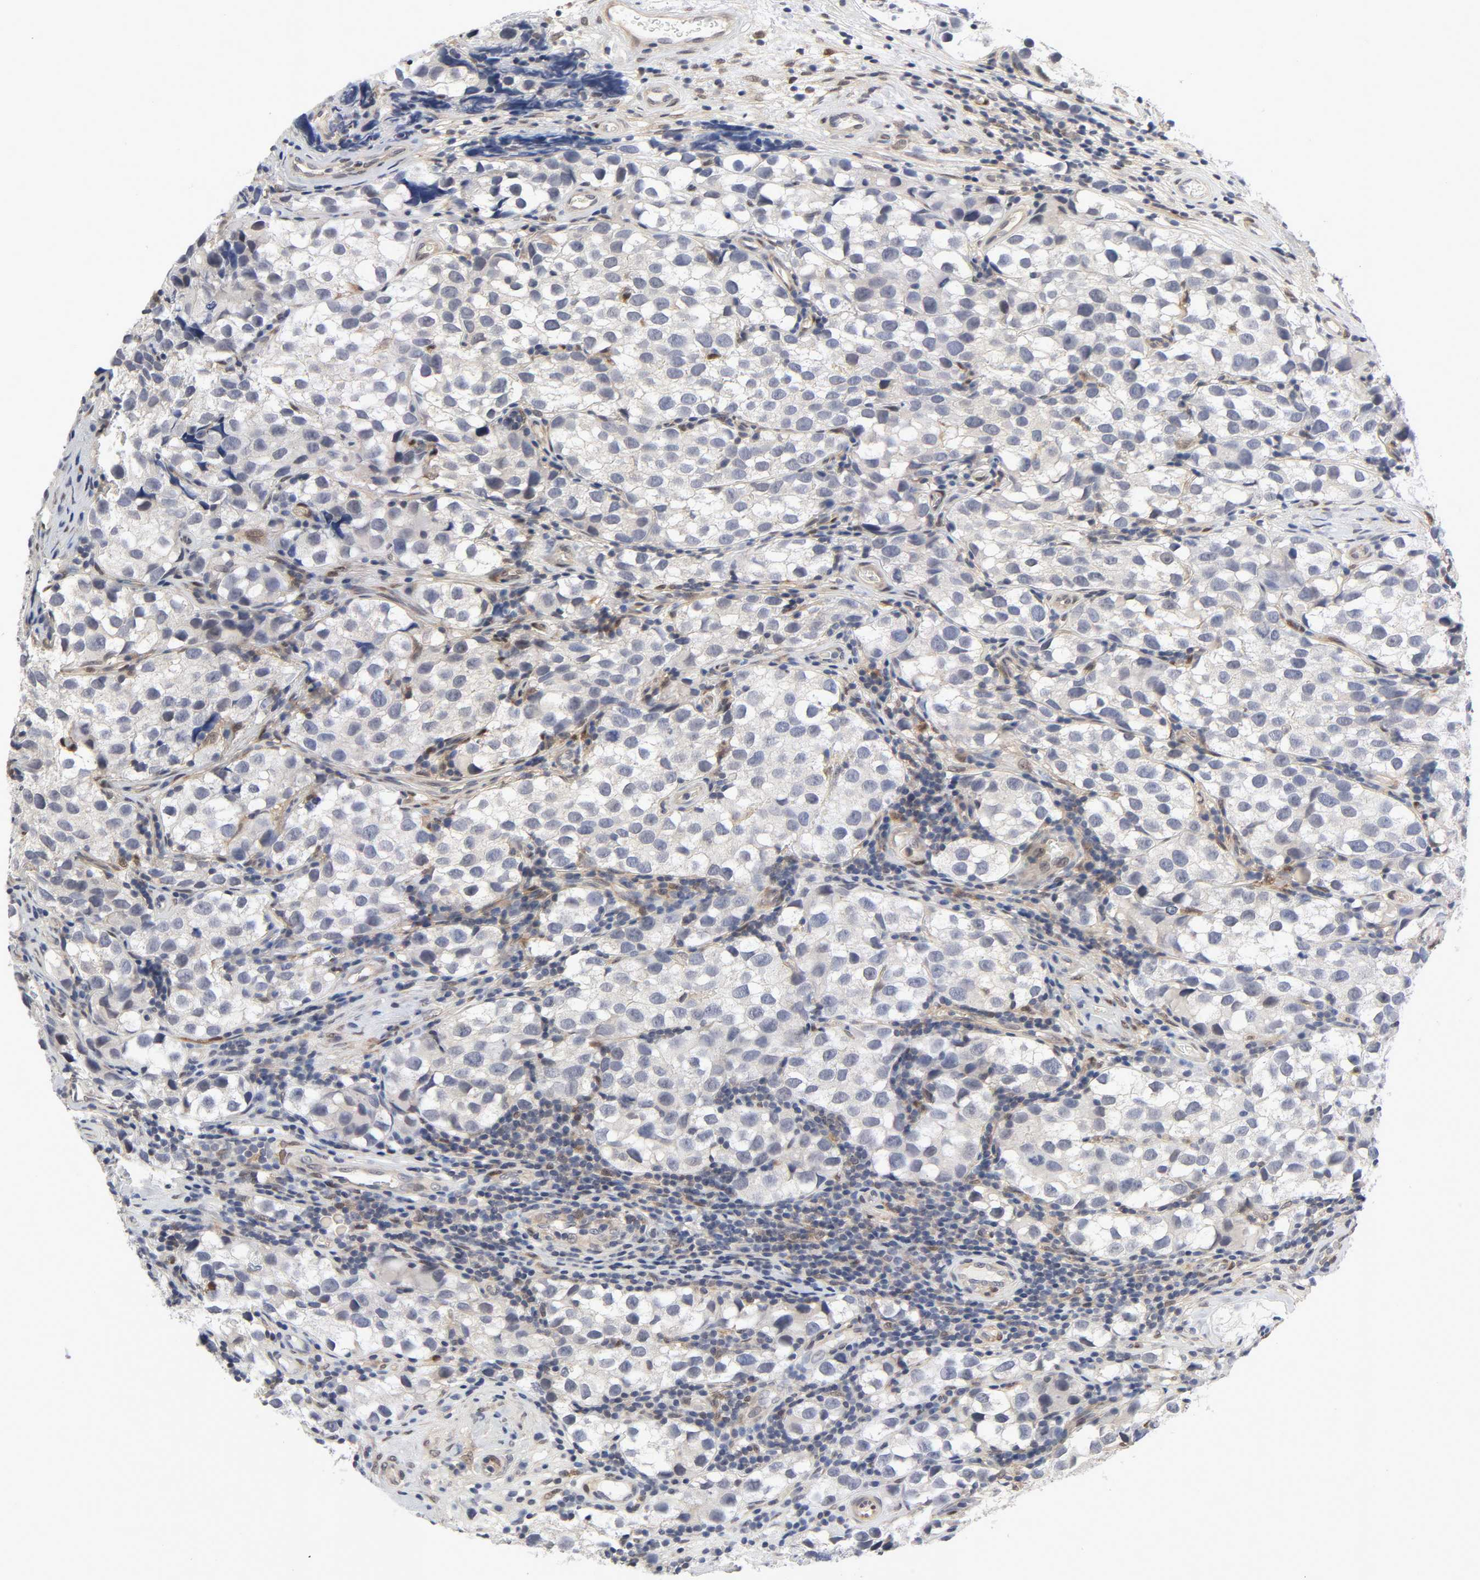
{"staining": {"intensity": "negative", "quantity": "none", "location": "none"}, "tissue": "testis cancer", "cell_type": "Tumor cells", "image_type": "cancer", "snomed": [{"axis": "morphology", "description": "Seminoma, NOS"}, {"axis": "topography", "description": "Testis"}], "caption": "This is an immunohistochemistry photomicrograph of human testis cancer. There is no staining in tumor cells.", "gene": "PTEN", "patient": {"sex": "male", "age": 39}}